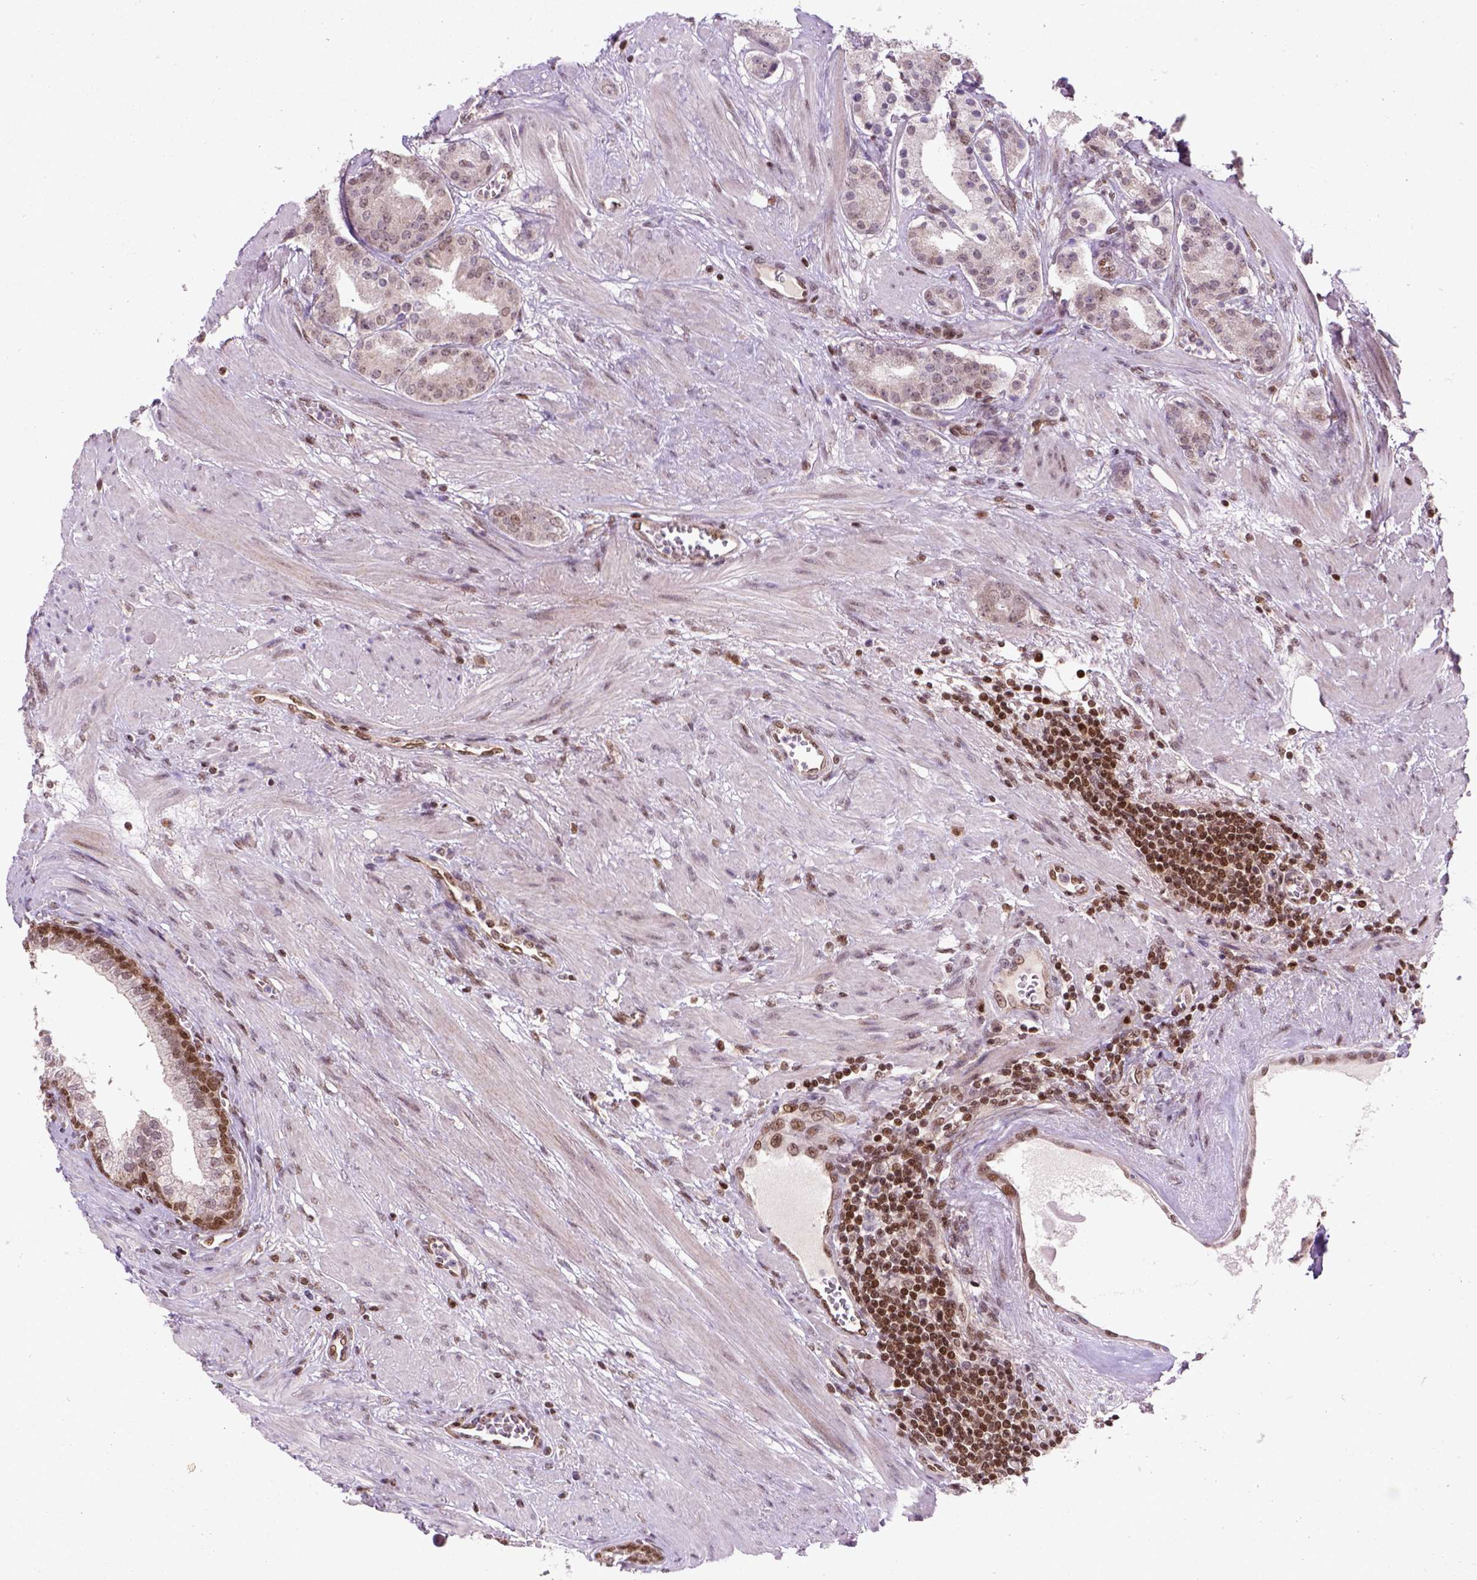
{"staining": {"intensity": "moderate", "quantity": "<25%", "location": "nuclear"}, "tissue": "prostate cancer", "cell_type": "Tumor cells", "image_type": "cancer", "snomed": [{"axis": "morphology", "description": "Adenocarcinoma, NOS"}, {"axis": "topography", "description": "Prostate"}], "caption": "Immunohistochemistry photomicrograph of neoplastic tissue: prostate adenocarcinoma stained using immunohistochemistry reveals low levels of moderate protein expression localized specifically in the nuclear of tumor cells, appearing as a nuclear brown color.", "gene": "MGMT", "patient": {"sex": "male", "age": 69}}